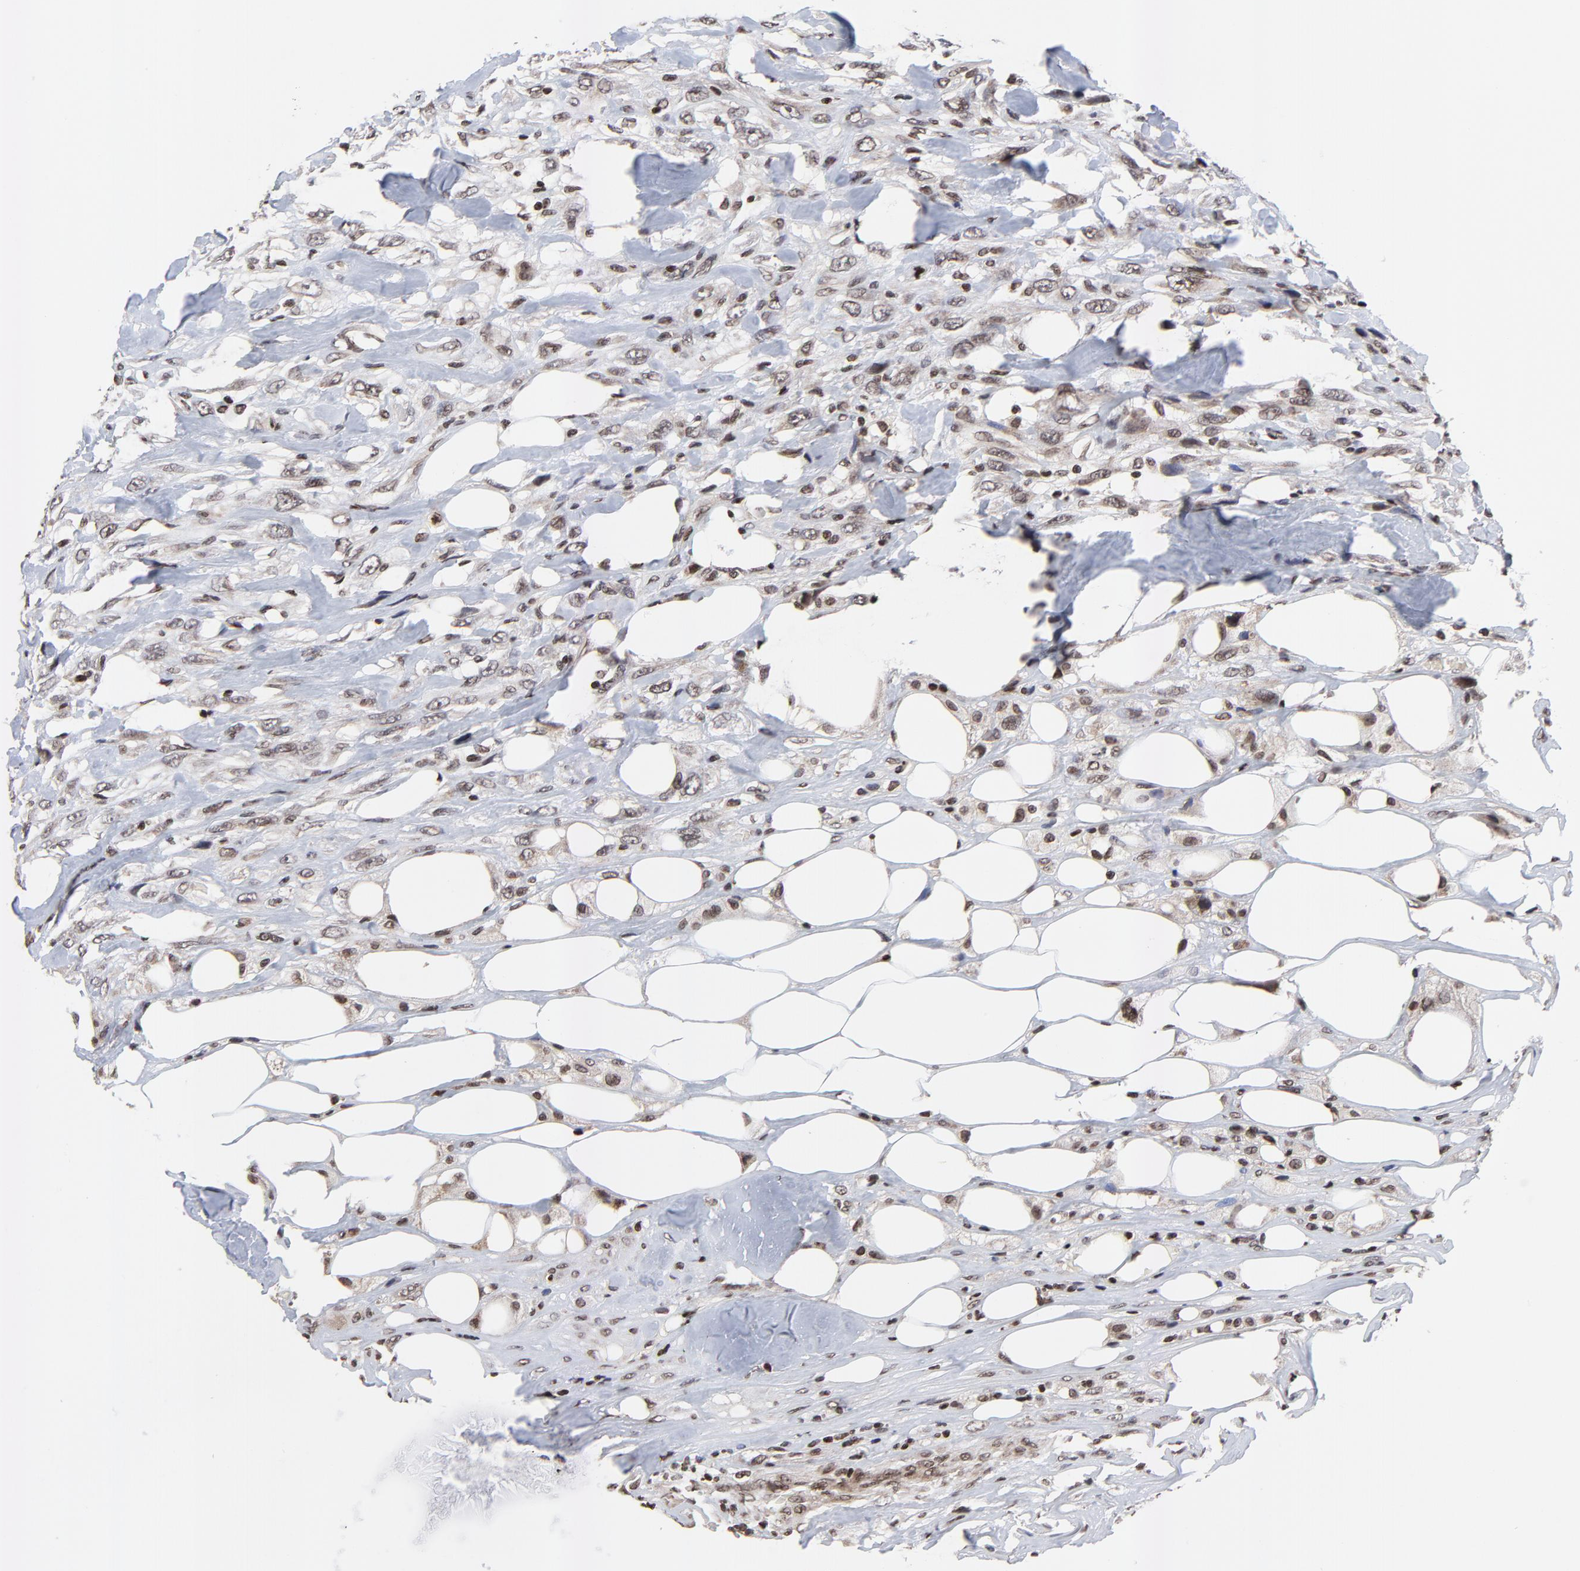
{"staining": {"intensity": "moderate", "quantity": ">75%", "location": "cytoplasmic/membranous,nuclear"}, "tissue": "breast cancer", "cell_type": "Tumor cells", "image_type": "cancer", "snomed": [{"axis": "morphology", "description": "Neoplasm, malignant, NOS"}, {"axis": "topography", "description": "Breast"}], "caption": "Immunohistochemical staining of human breast cancer (malignant neoplasm) displays medium levels of moderate cytoplasmic/membranous and nuclear staining in about >75% of tumor cells.", "gene": "ZNF777", "patient": {"sex": "female", "age": 50}}